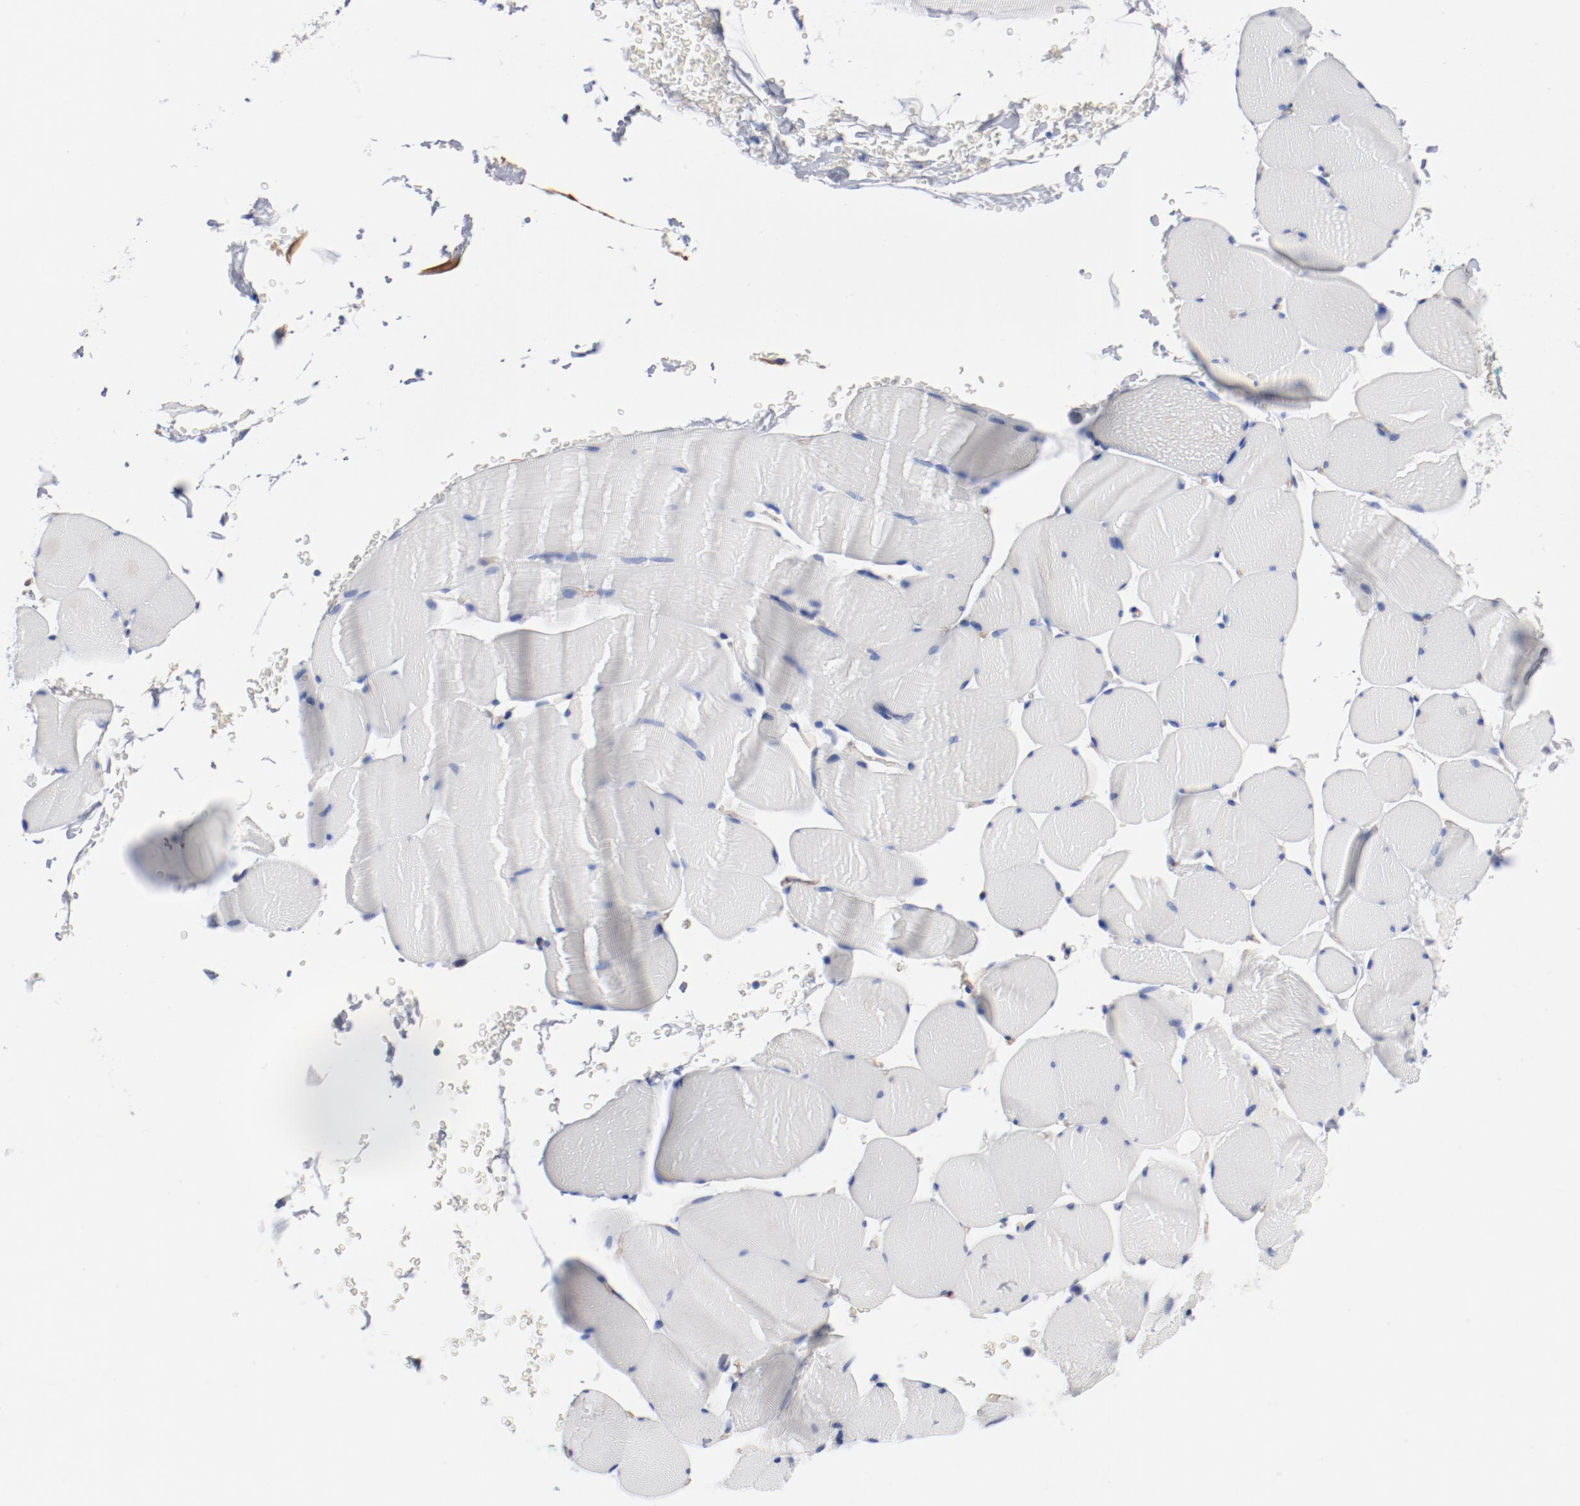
{"staining": {"intensity": "negative", "quantity": "none", "location": "none"}, "tissue": "skeletal muscle", "cell_type": "Myocytes", "image_type": "normal", "snomed": [{"axis": "morphology", "description": "Normal tissue, NOS"}, {"axis": "topography", "description": "Skeletal muscle"}], "caption": "Immunohistochemistry (IHC) image of unremarkable skeletal muscle stained for a protein (brown), which displays no positivity in myocytes. (Stains: DAB (3,3'-diaminobenzidine) immunohistochemistry with hematoxylin counter stain, Microscopy: brightfield microscopy at high magnification).", "gene": "SHANK3", "patient": {"sex": "male", "age": 62}}